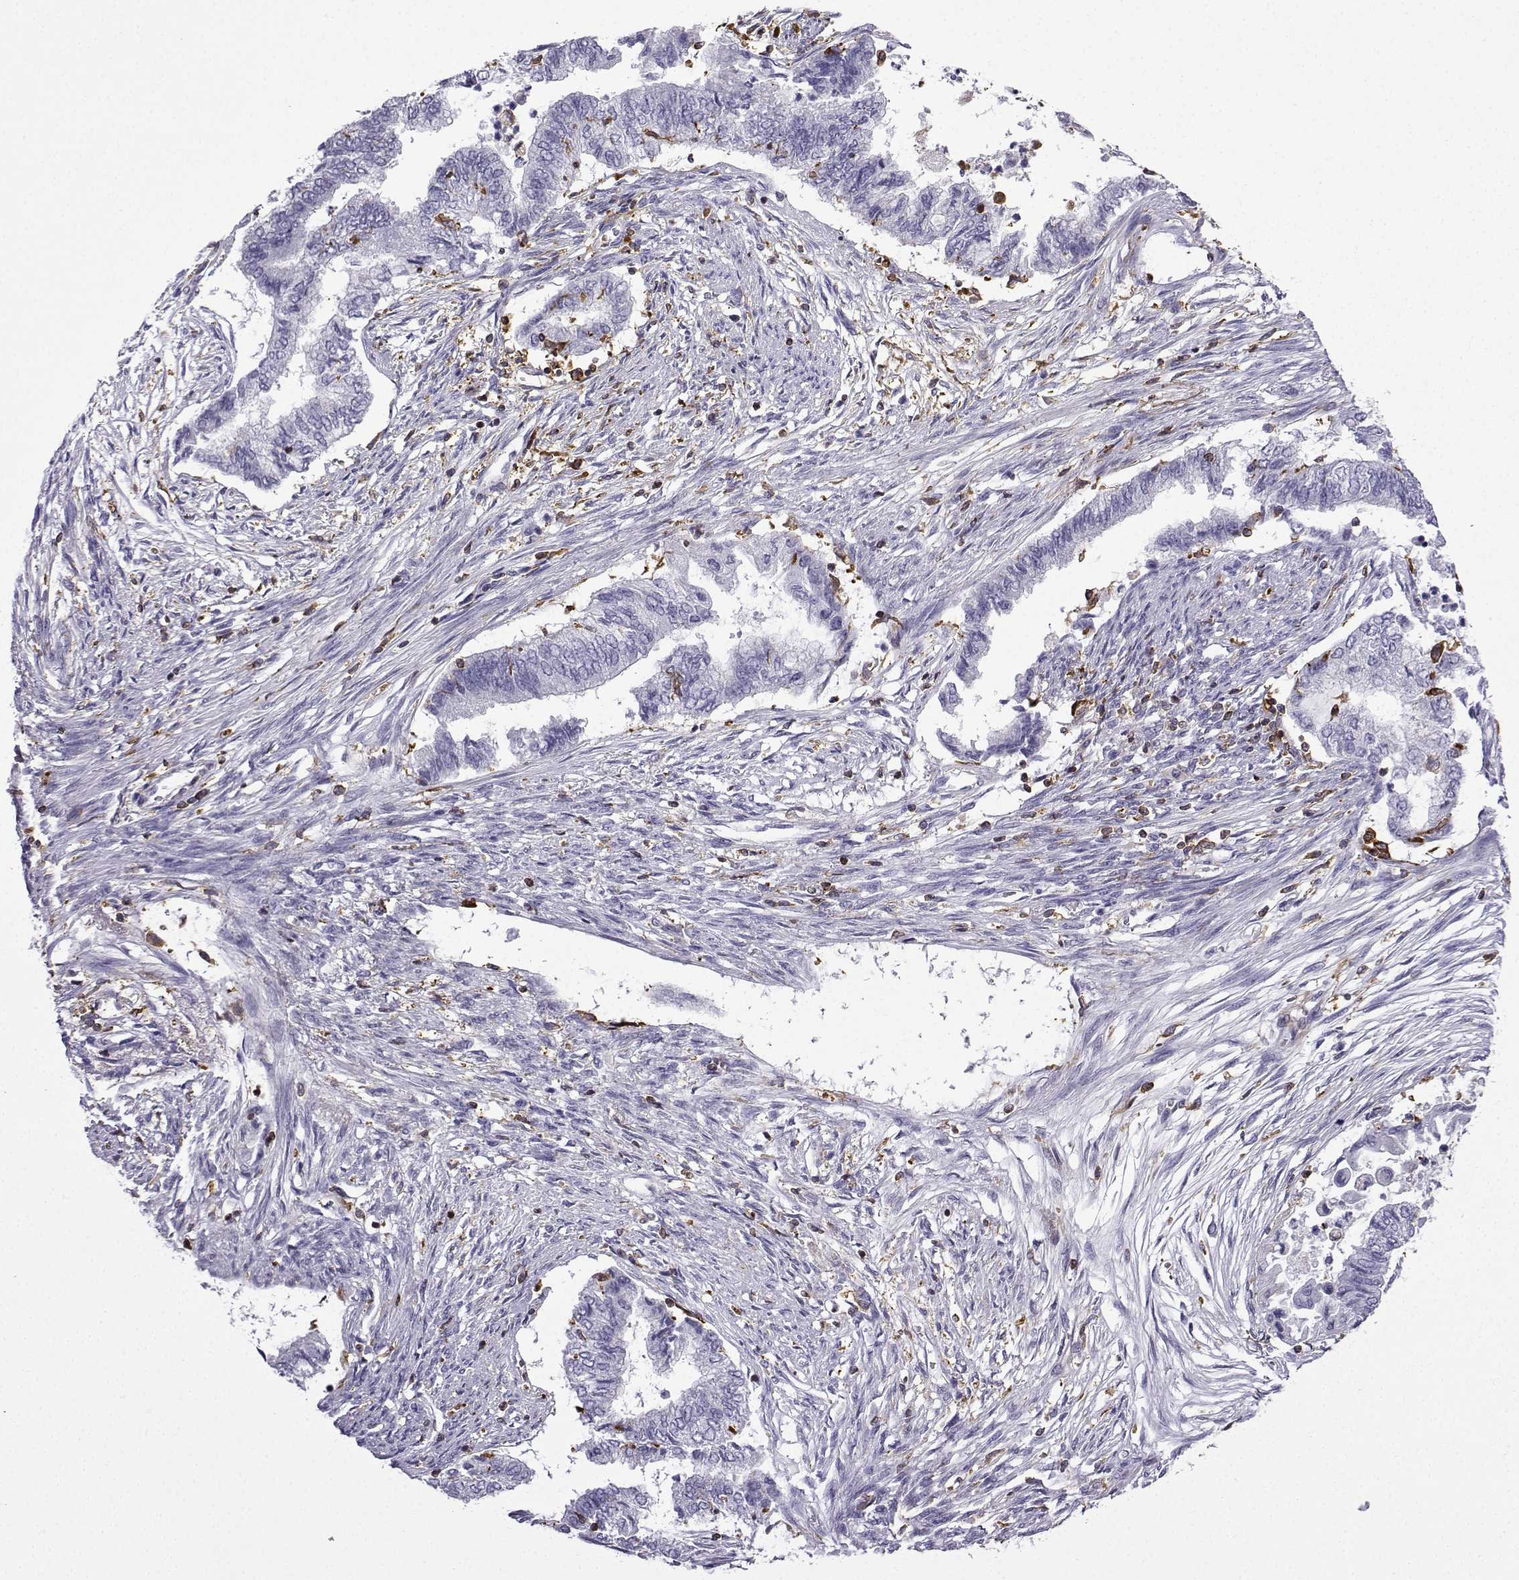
{"staining": {"intensity": "negative", "quantity": "none", "location": "none"}, "tissue": "endometrial cancer", "cell_type": "Tumor cells", "image_type": "cancer", "snomed": [{"axis": "morphology", "description": "Adenocarcinoma, NOS"}, {"axis": "topography", "description": "Endometrium"}], "caption": "Tumor cells are negative for brown protein staining in adenocarcinoma (endometrial).", "gene": "DOCK10", "patient": {"sex": "female", "age": 65}}